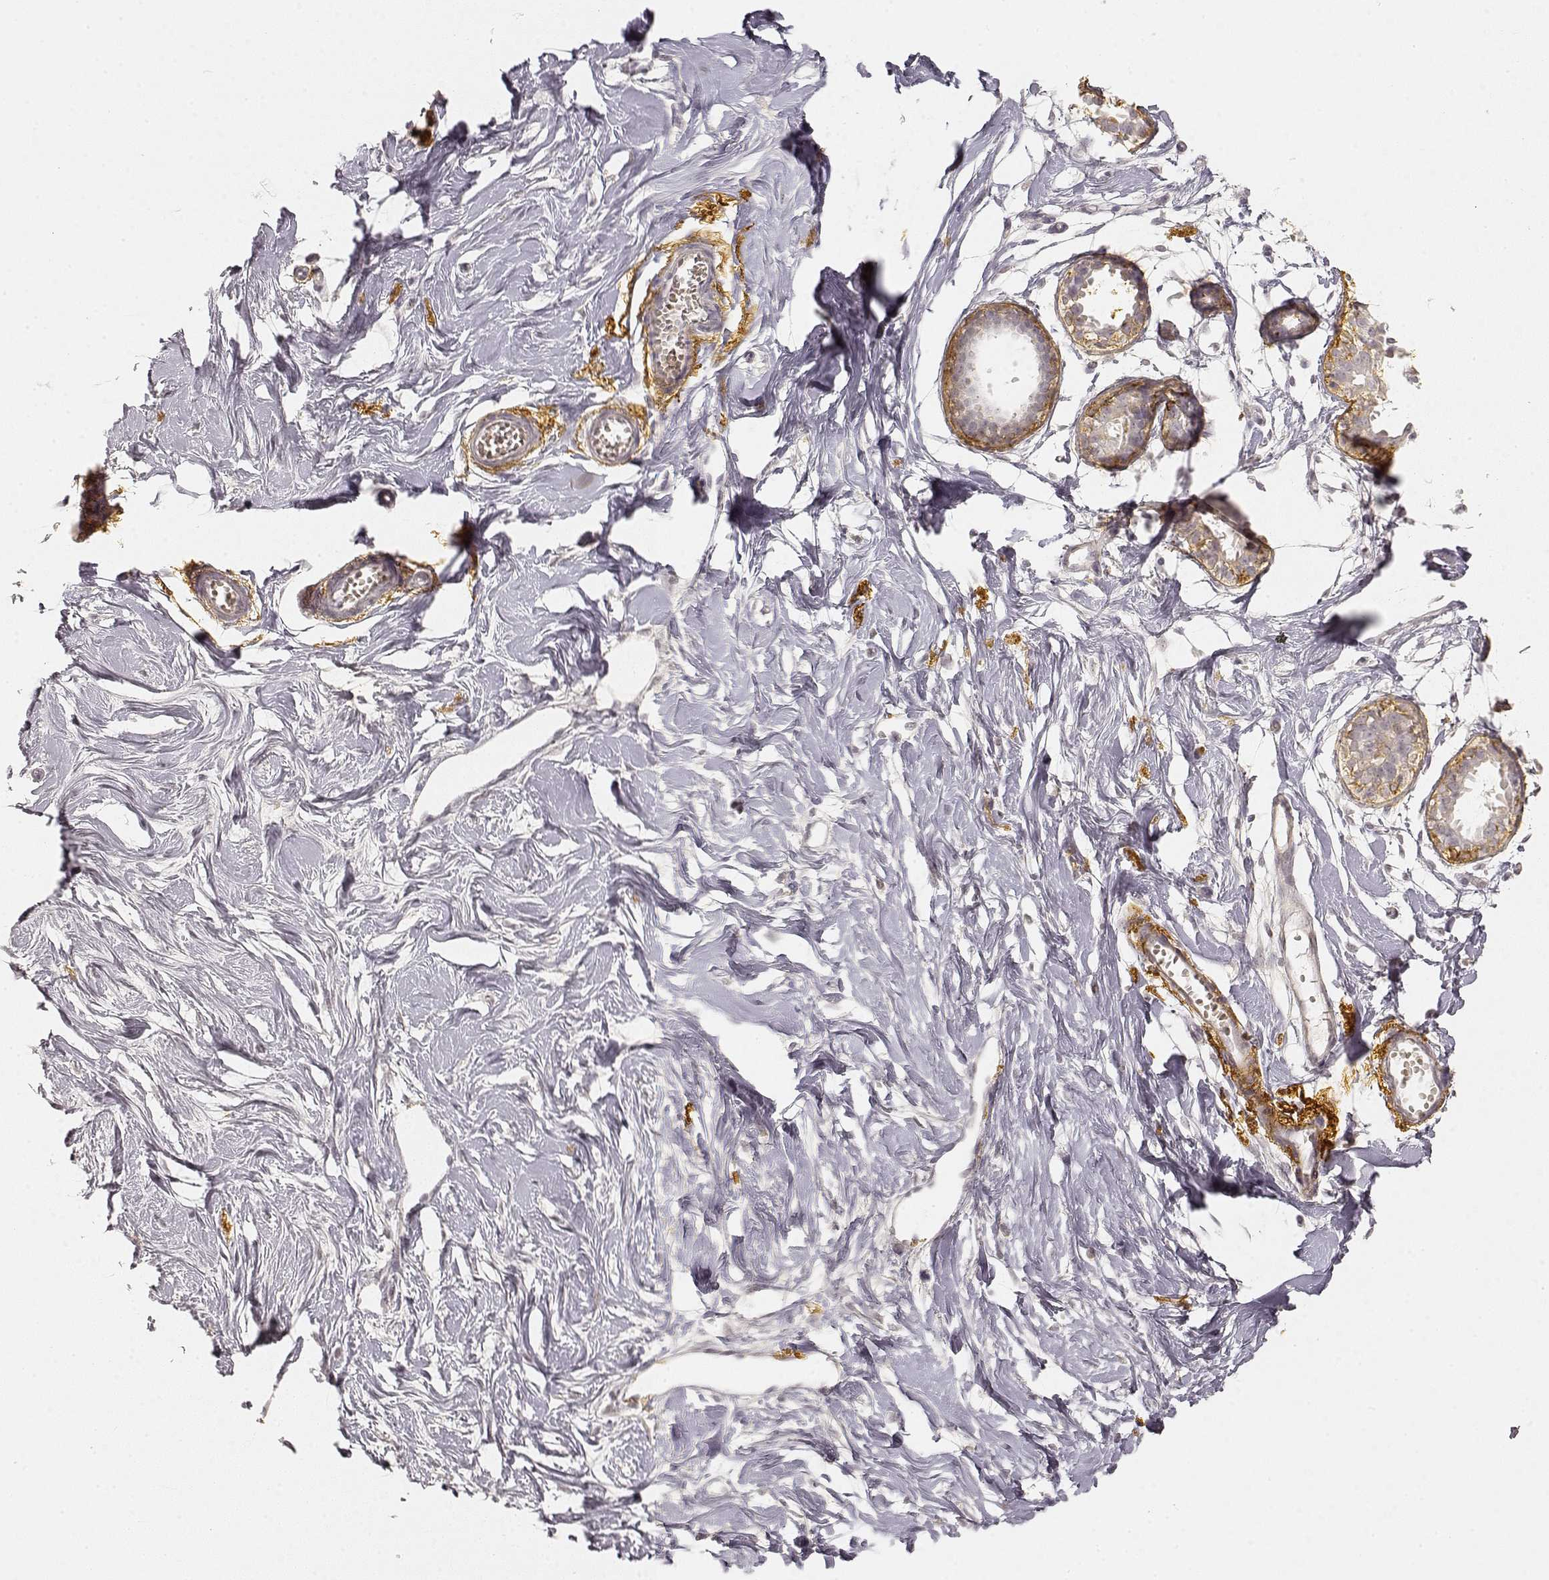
{"staining": {"intensity": "weak", "quantity": ">75%", "location": "cytoplasmic/membranous"}, "tissue": "breast", "cell_type": "Adipocytes", "image_type": "normal", "snomed": [{"axis": "morphology", "description": "Normal tissue, NOS"}, {"axis": "topography", "description": "Breast"}], "caption": "Protein staining of unremarkable breast exhibits weak cytoplasmic/membranous expression in about >75% of adipocytes.", "gene": "LAMC2", "patient": {"sex": "female", "age": 49}}